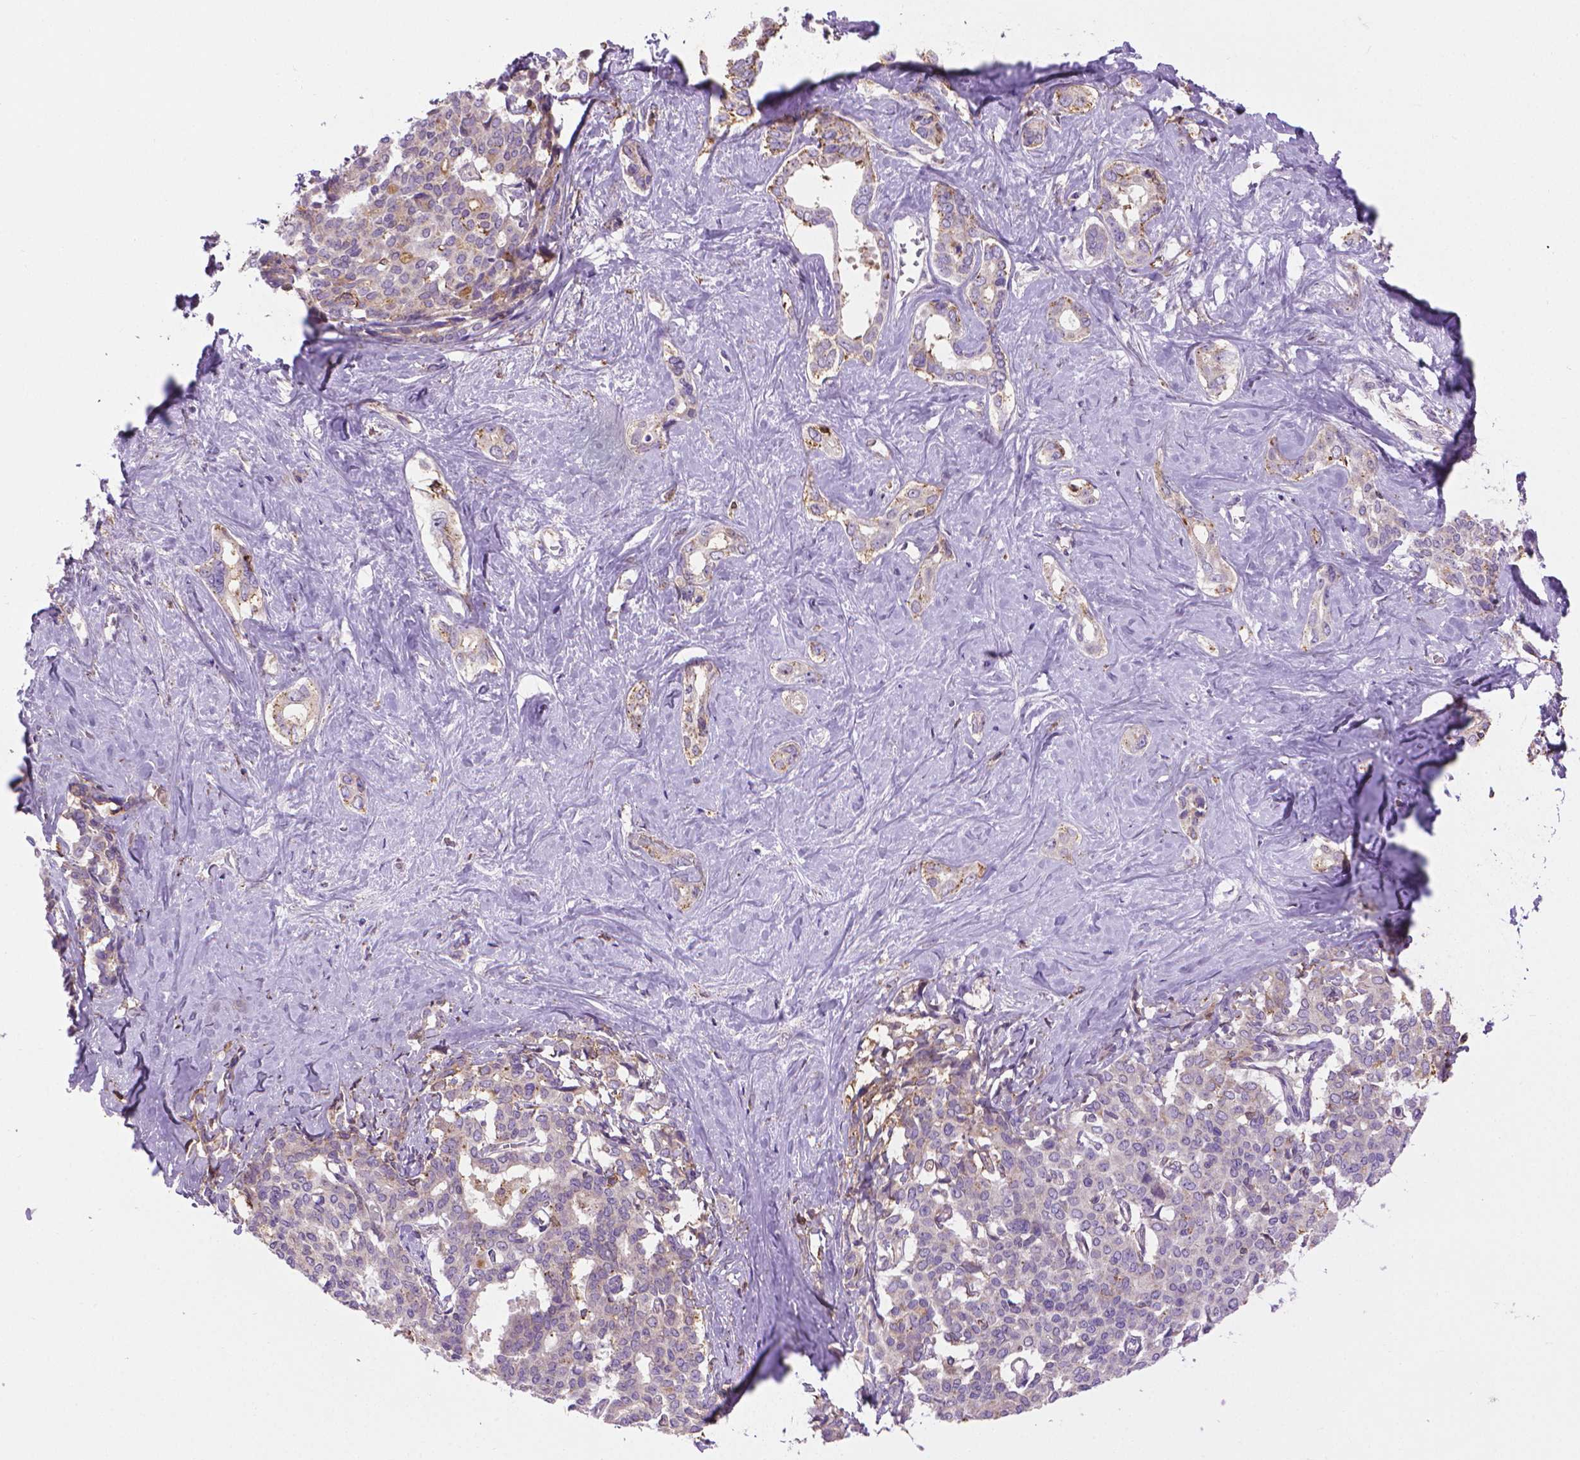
{"staining": {"intensity": "weak", "quantity": "<25%", "location": "cytoplasmic/membranous"}, "tissue": "liver cancer", "cell_type": "Tumor cells", "image_type": "cancer", "snomed": [{"axis": "morphology", "description": "Cholangiocarcinoma"}, {"axis": "topography", "description": "Liver"}], "caption": "Liver cholangiocarcinoma was stained to show a protein in brown. There is no significant positivity in tumor cells.", "gene": "SLC51B", "patient": {"sex": "female", "age": 47}}